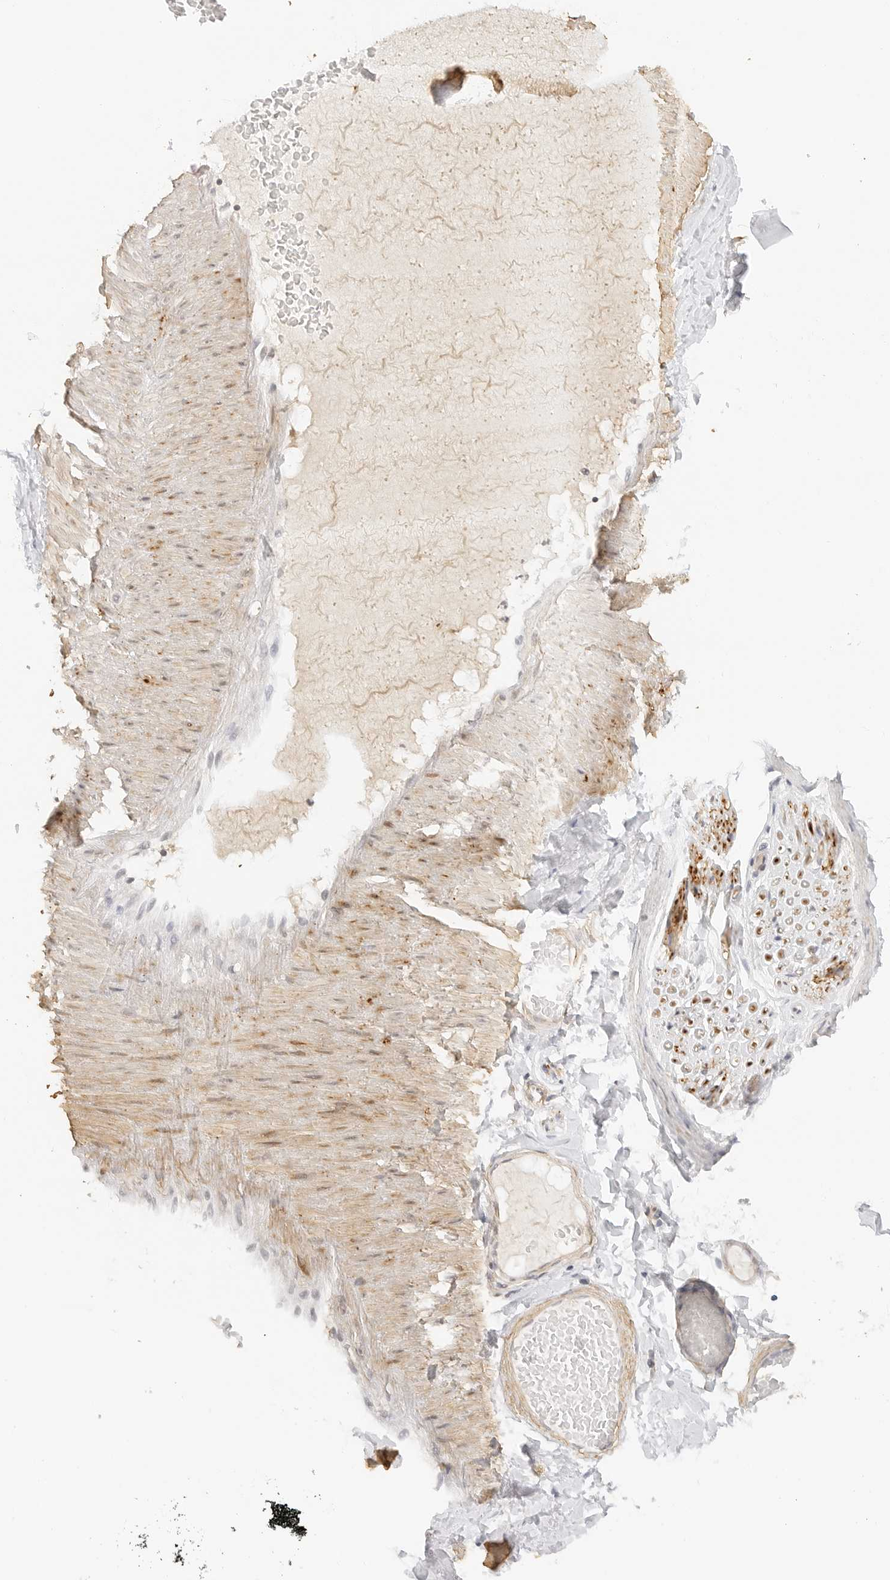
{"staining": {"intensity": "negative", "quantity": "none", "location": "none"}, "tissue": "adipose tissue", "cell_type": "Adipocytes", "image_type": "normal", "snomed": [{"axis": "morphology", "description": "Normal tissue, NOS"}, {"axis": "topography", "description": "Adipose tissue"}, {"axis": "topography", "description": "Vascular tissue"}, {"axis": "topography", "description": "Peripheral nerve tissue"}], "caption": "Immunohistochemistry of unremarkable human adipose tissue reveals no positivity in adipocytes. (DAB (3,3'-diaminobenzidine) immunohistochemistry (IHC) with hematoxylin counter stain).", "gene": "PCDH19", "patient": {"sex": "male", "age": 25}}